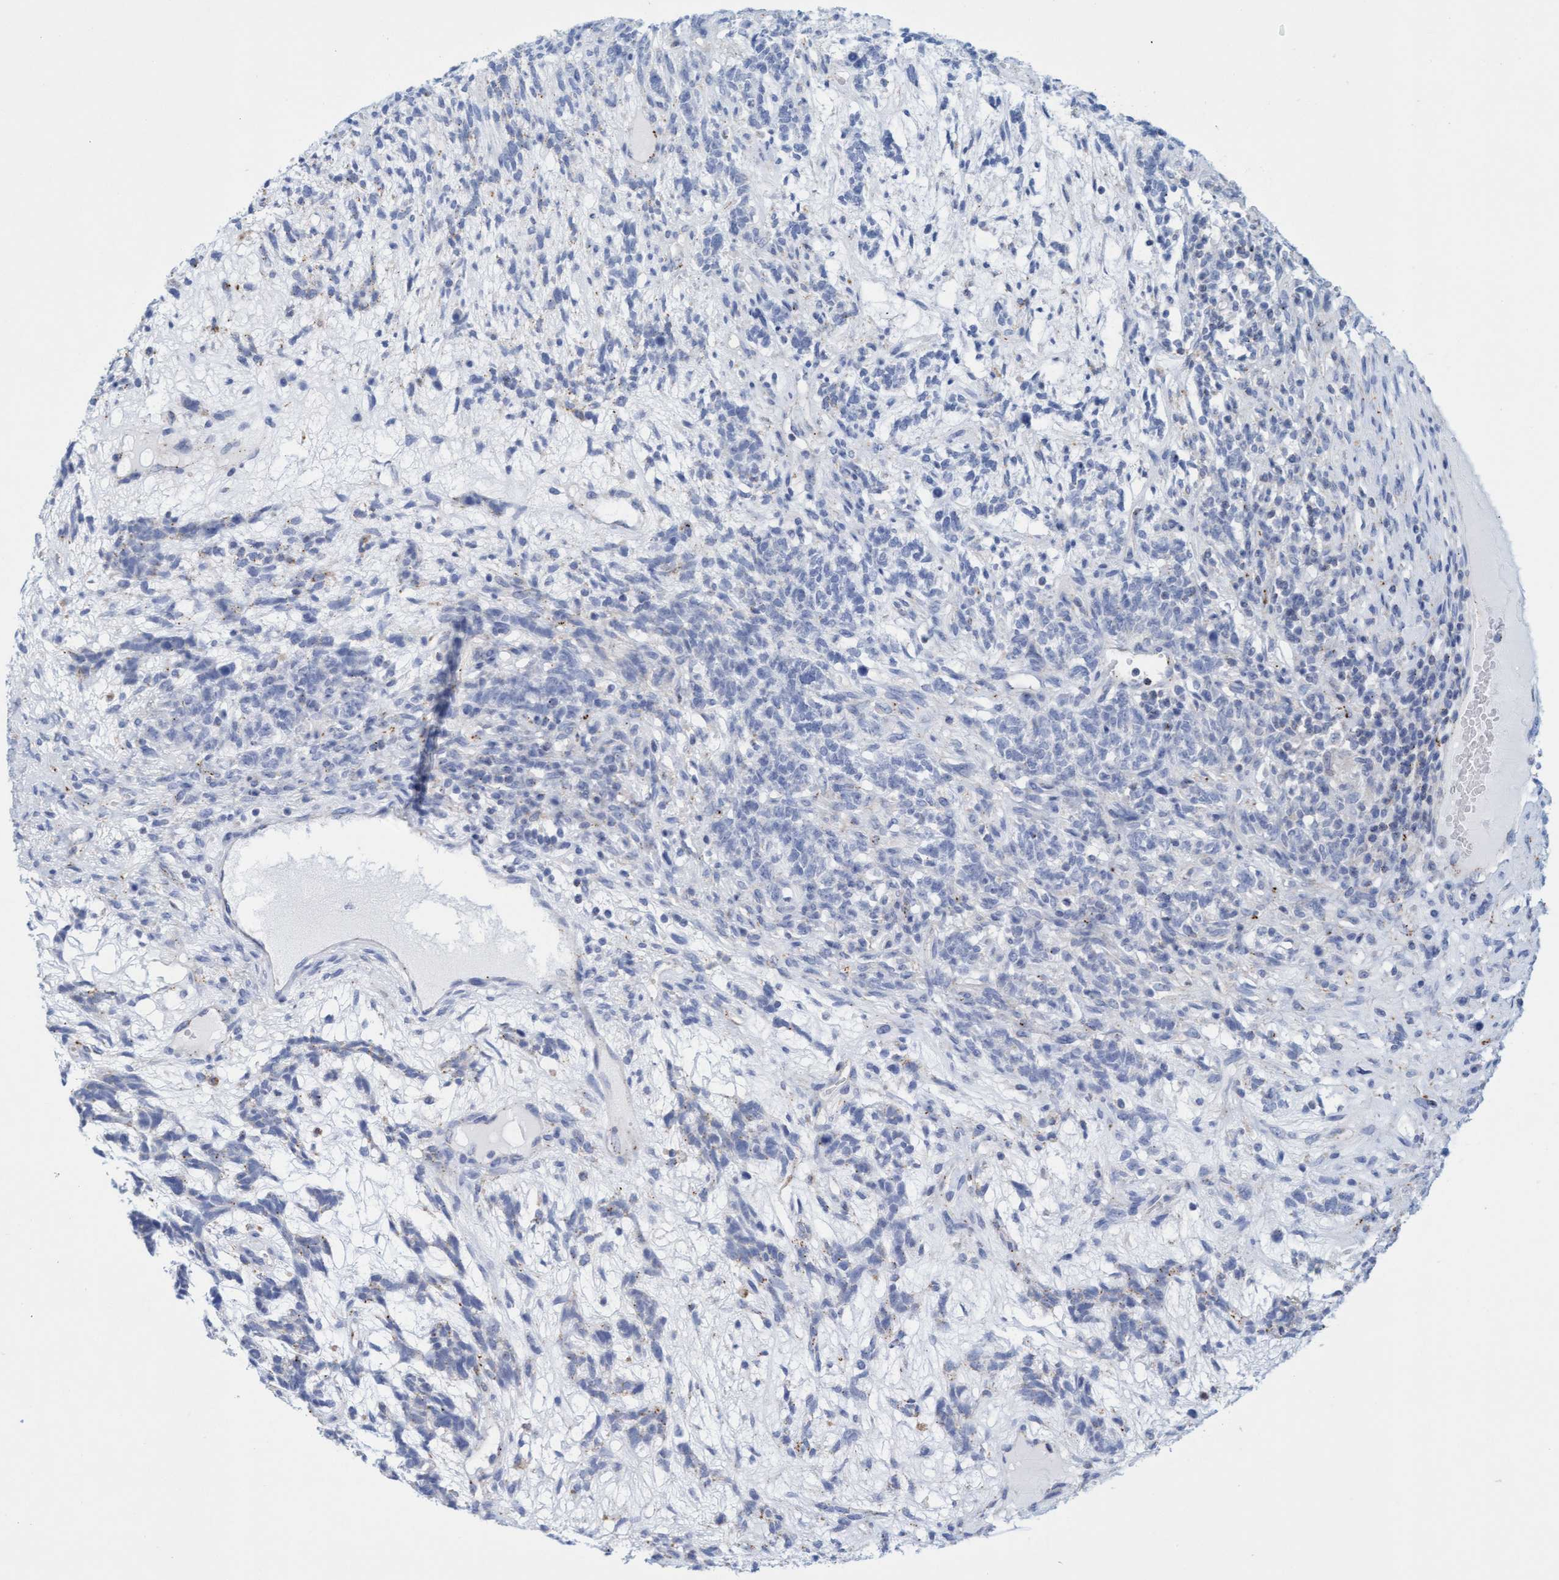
{"staining": {"intensity": "negative", "quantity": "none", "location": "none"}, "tissue": "testis cancer", "cell_type": "Tumor cells", "image_type": "cancer", "snomed": [{"axis": "morphology", "description": "Seminoma, NOS"}, {"axis": "topography", "description": "Testis"}], "caption": "DAB immunohistochemical staining of testis cancer (seminoma) demonstrates no significant expression in tumor cells.", "gene": "SGSH", "patient": {"sex": "male", "age": 28}}